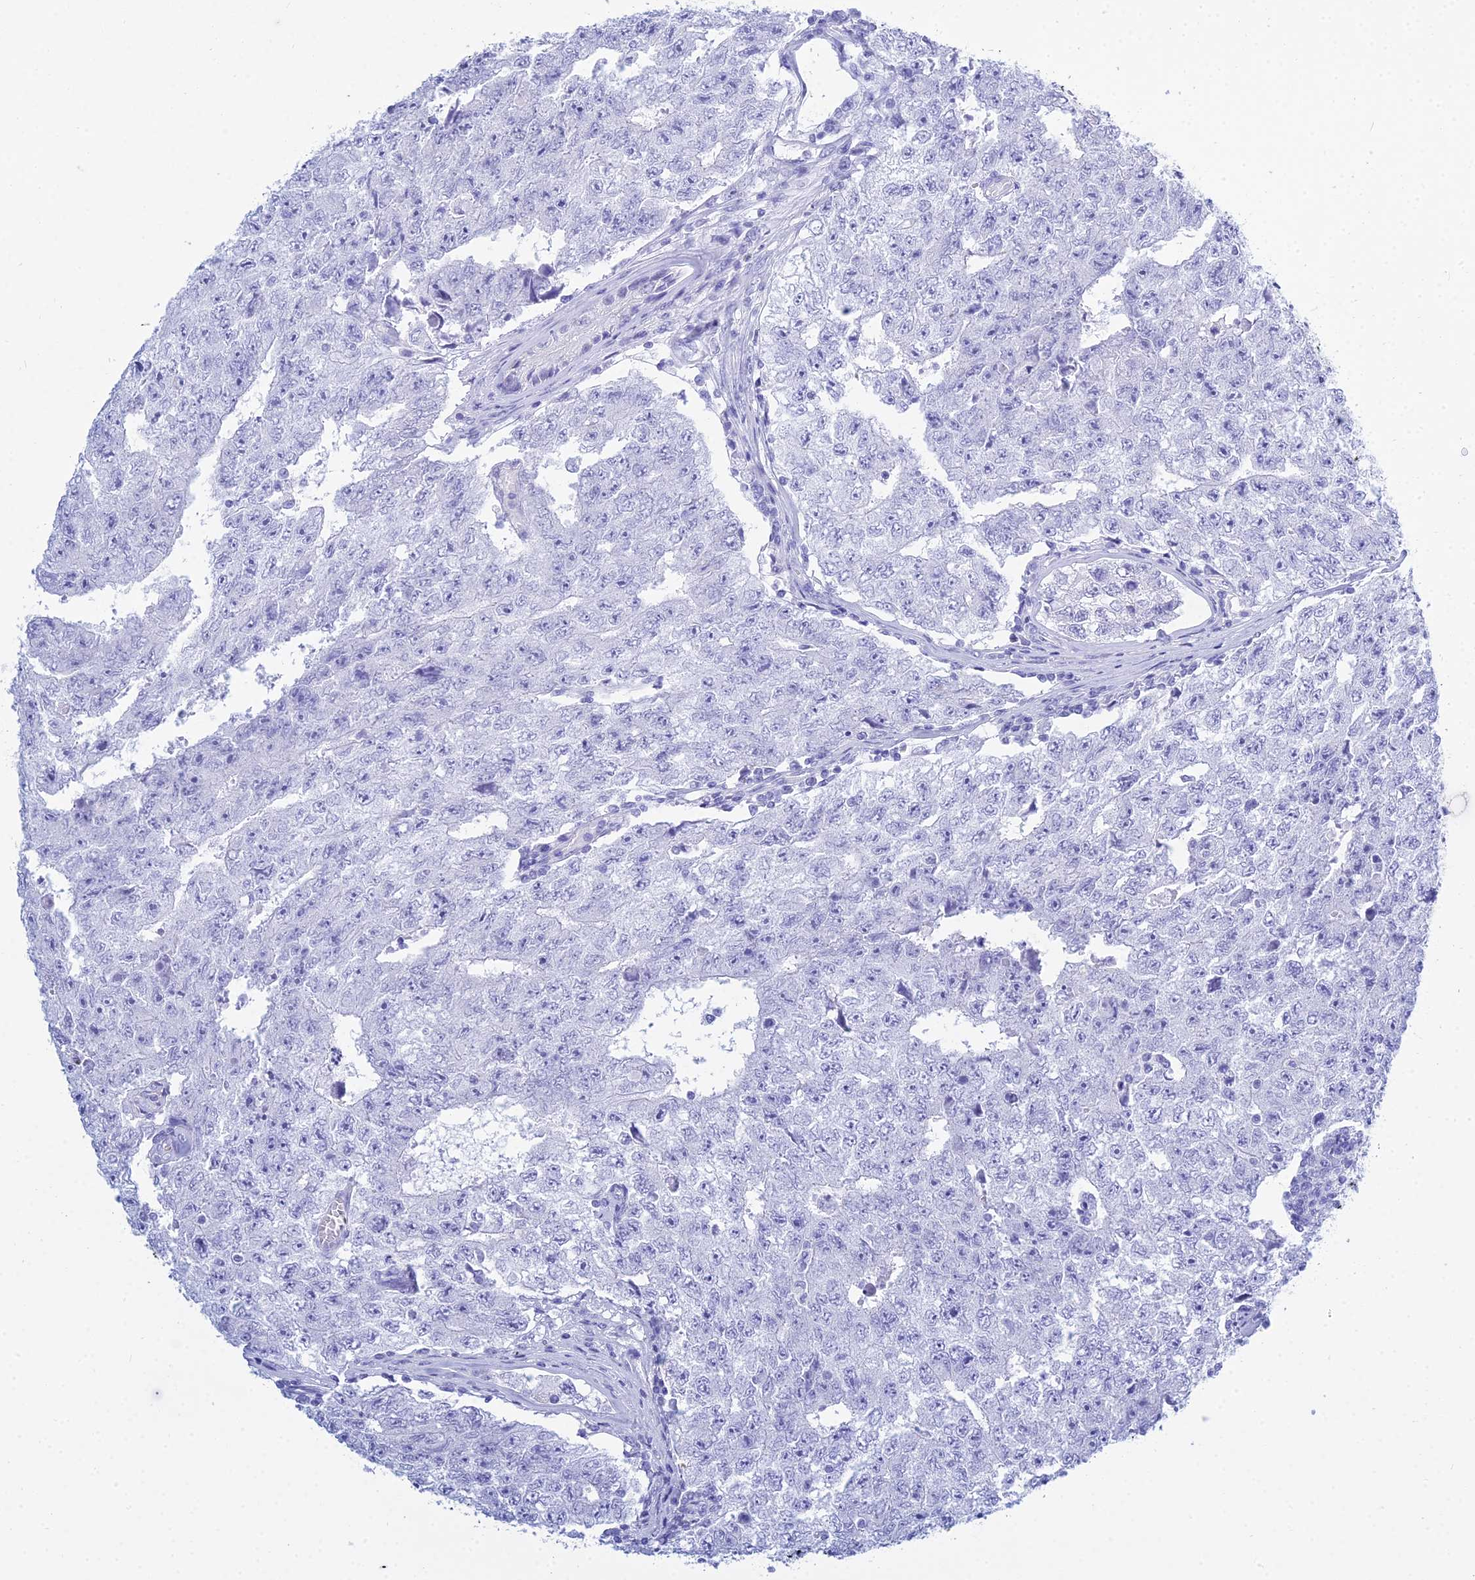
{"staining": {"intensity": "negative", "quantity": "none", "location": "none"}, "tissue": "testis cancer", "cell_type": "Tumor cells", "image_type": "cancer", "snomed": [{"axis": "morphology", "description": "Carcinoma, Embryonal, NOS"}, {"axis": "topography", "description": "Testis"}], "caption": "This is a micrograph of immunohistochemistry staining of testis cancer, which shows no positivity in tumor cells.", "gene": "PATE4", "patient": {"sex": "male", "age": 17}}